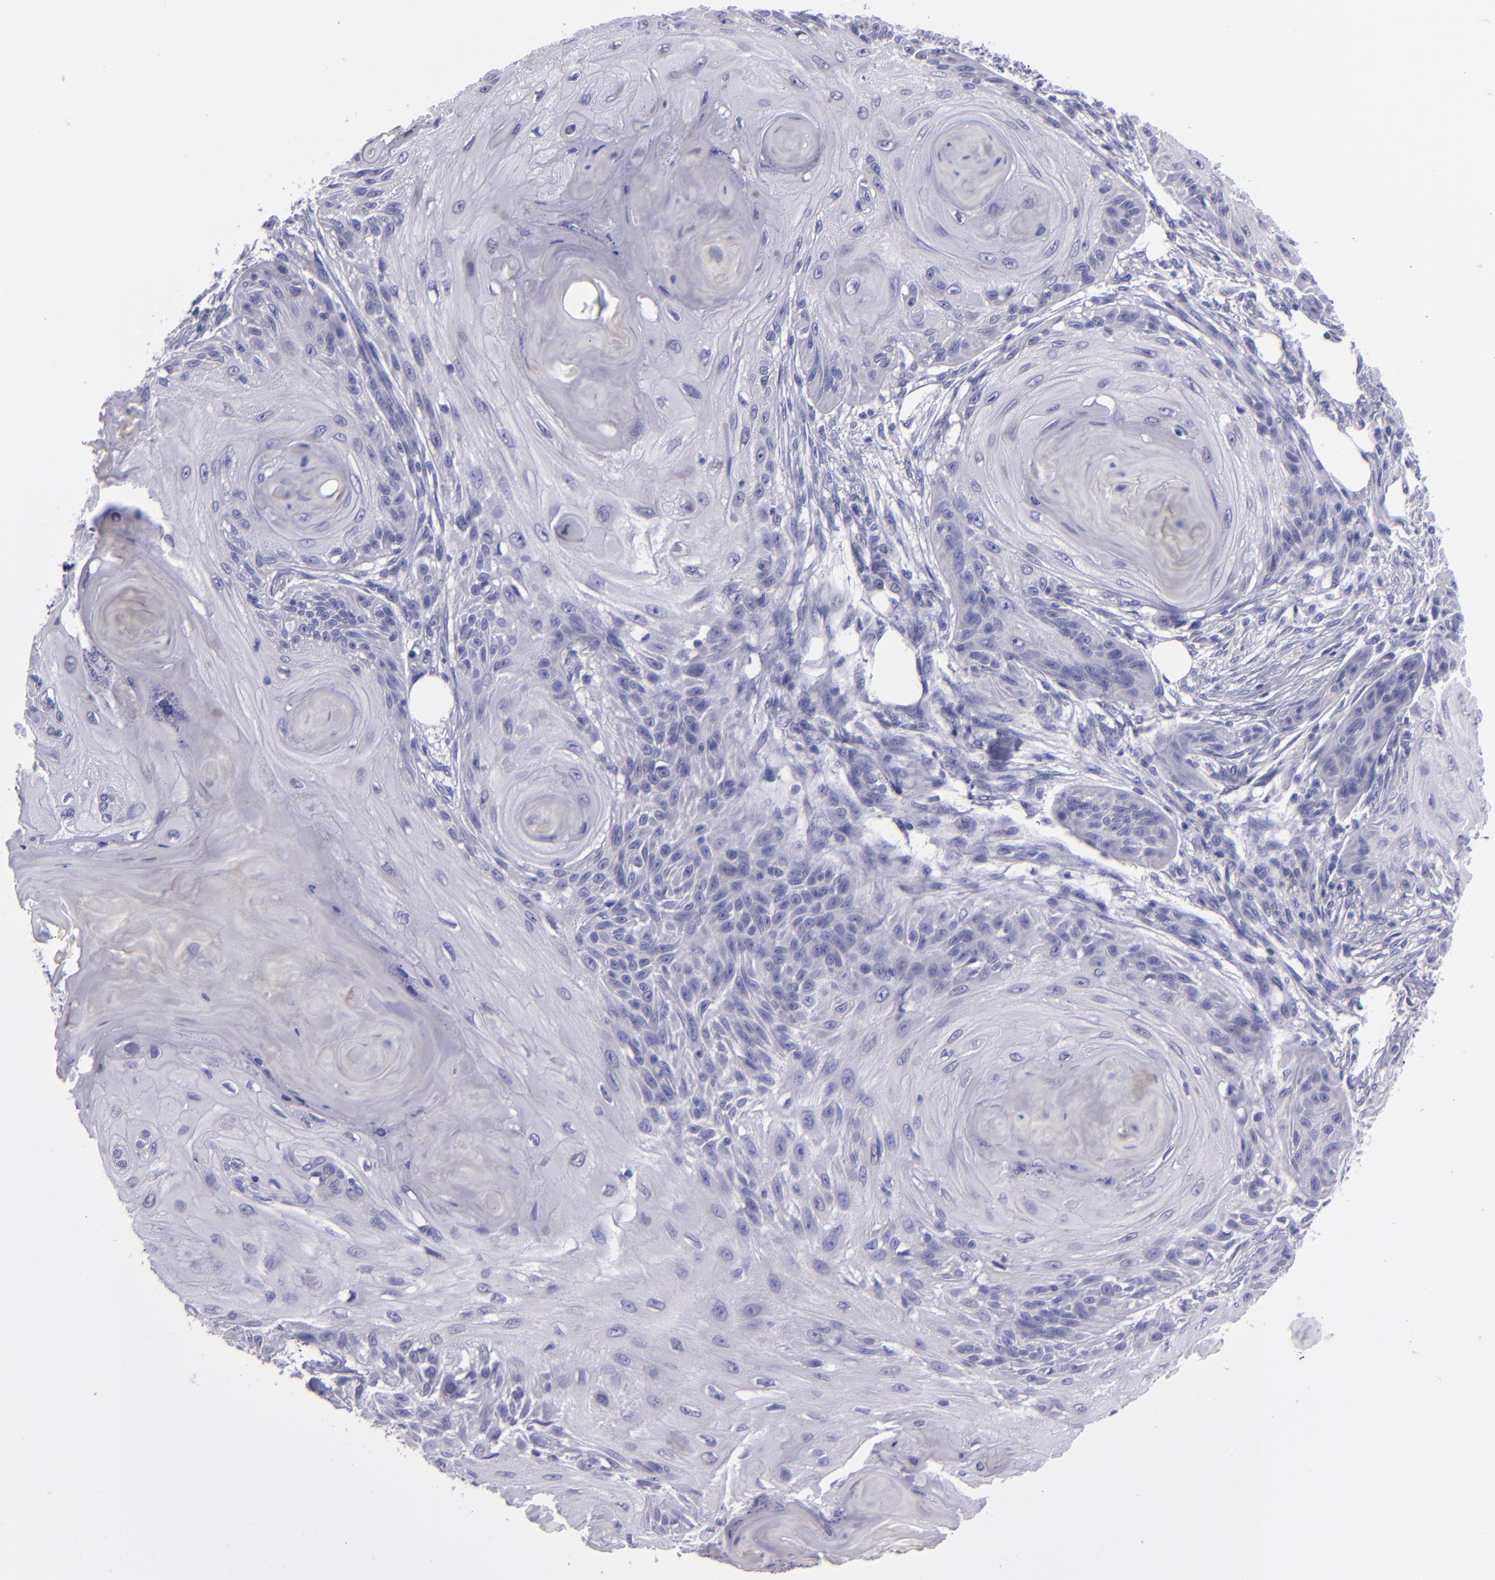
{"staining": {"intensity": "negative", "quantity": "none", "location": "none"}, "tissue": "skin cancer", "cell_type": "Tumor cells", "image_type": "cancer", "snomed": [{"axis": "morphology", "description": "Squamous cell carcinoma, NOS"}, {"axis": "topography", "description": "Skin"}], "caption": "There is no significant staining in tumor cells of skin cancer (squamous cell carcinoma).", "gene": "TNNT3", "patient": {"sex": "female", "age": 88}}